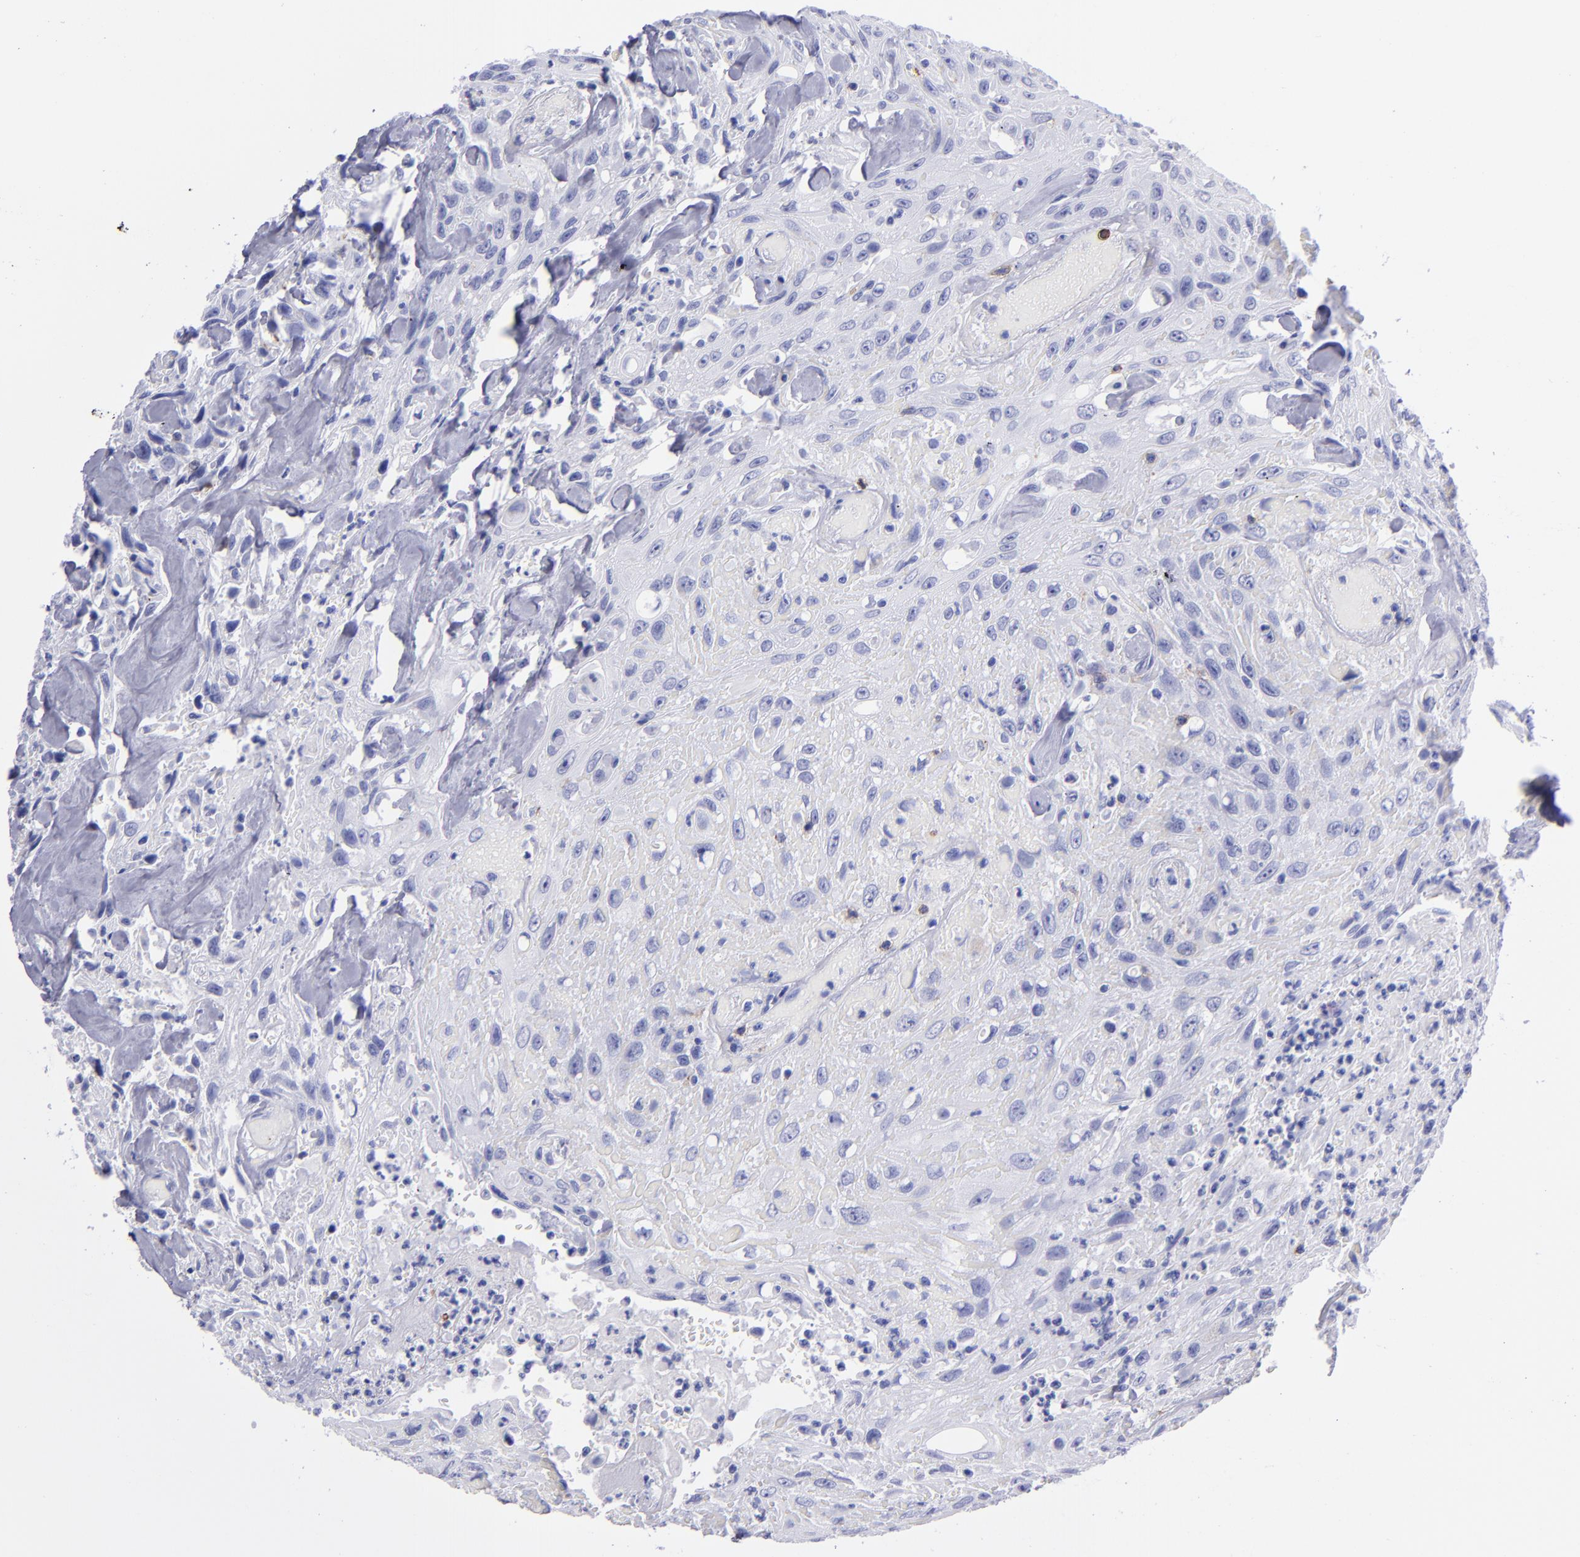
{"staining": {"intensity": "negative", "quantity": "none", "location": "none"}, "tissue": "urothelial cancer", "cell_type": "Tumor cells", "image_type": "cancer", "snomed": [{"axis": "morphology", "description": "Urothelial carcinoma, High grade"}, {"axis": "topography", "description": "Urinary bladder"}], "caption": "Immunohistochemistry (IHC) of human high-grade urothelial carcinoma shows no positivity in tumor cells.", "gene": "CD6", "patient": {"sex": "female", "age": 84}}